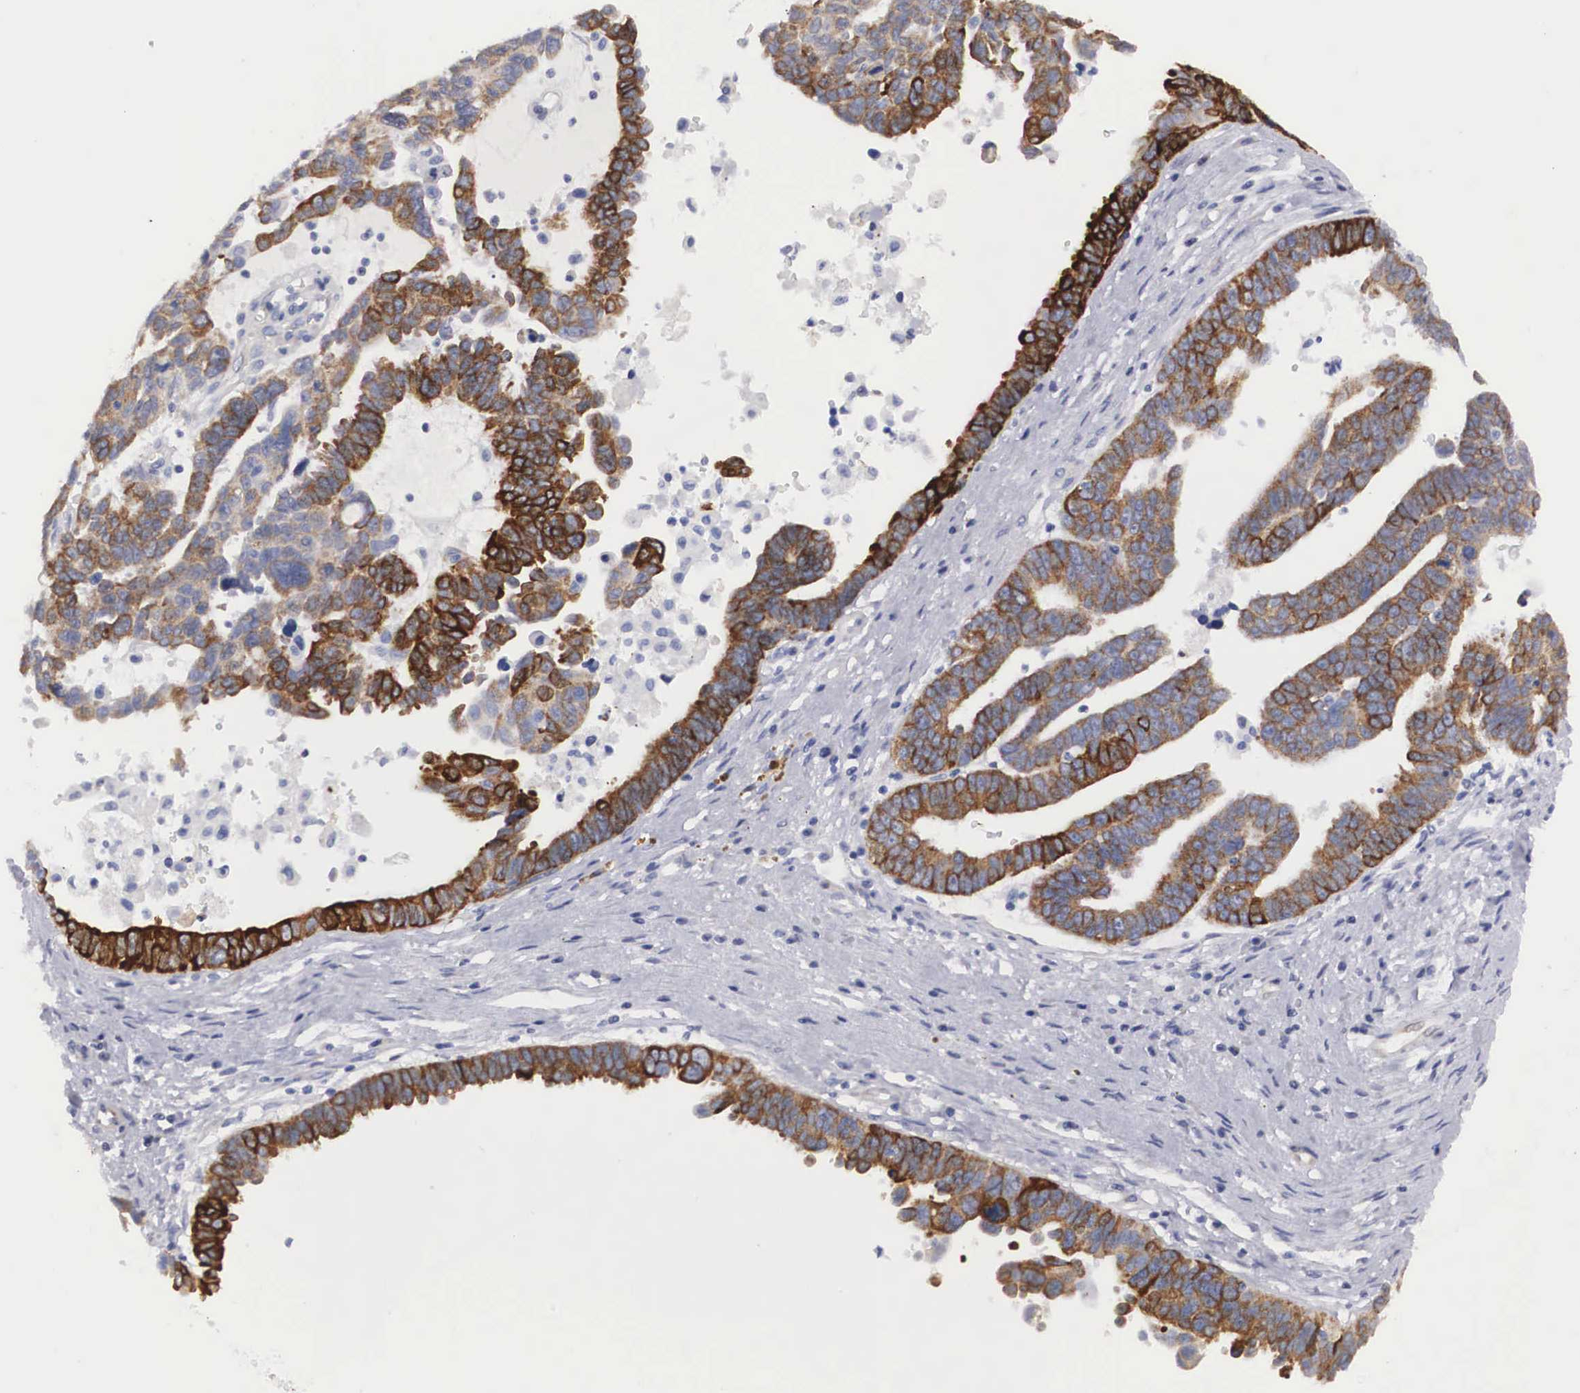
{"staining": {"intensity": "moderate", "quantity": ">75%", "location": "cytoplasmic/membranous"}, "tissue": "ovarian cancer", "cell_type": "Tumor cells", "image_type": "cancer", "snomed": [{"axis": "morphology", "description": "Carcinoma, endometroid"}, {"axis": "morphology", "description": "Cystadenocarcinoma, serous, NOS"}, {"axis": "topography", "description": "Ovary"}], "caption": "This is an image of immunohistochemistry staining of ovarian cancer (endometroid carcinoma), which shows moderate staining in the cytoplasmic/membranous of tumor cells.", "gene": "ARMCX3", "patient": {"sex": "female", "age": 45}}